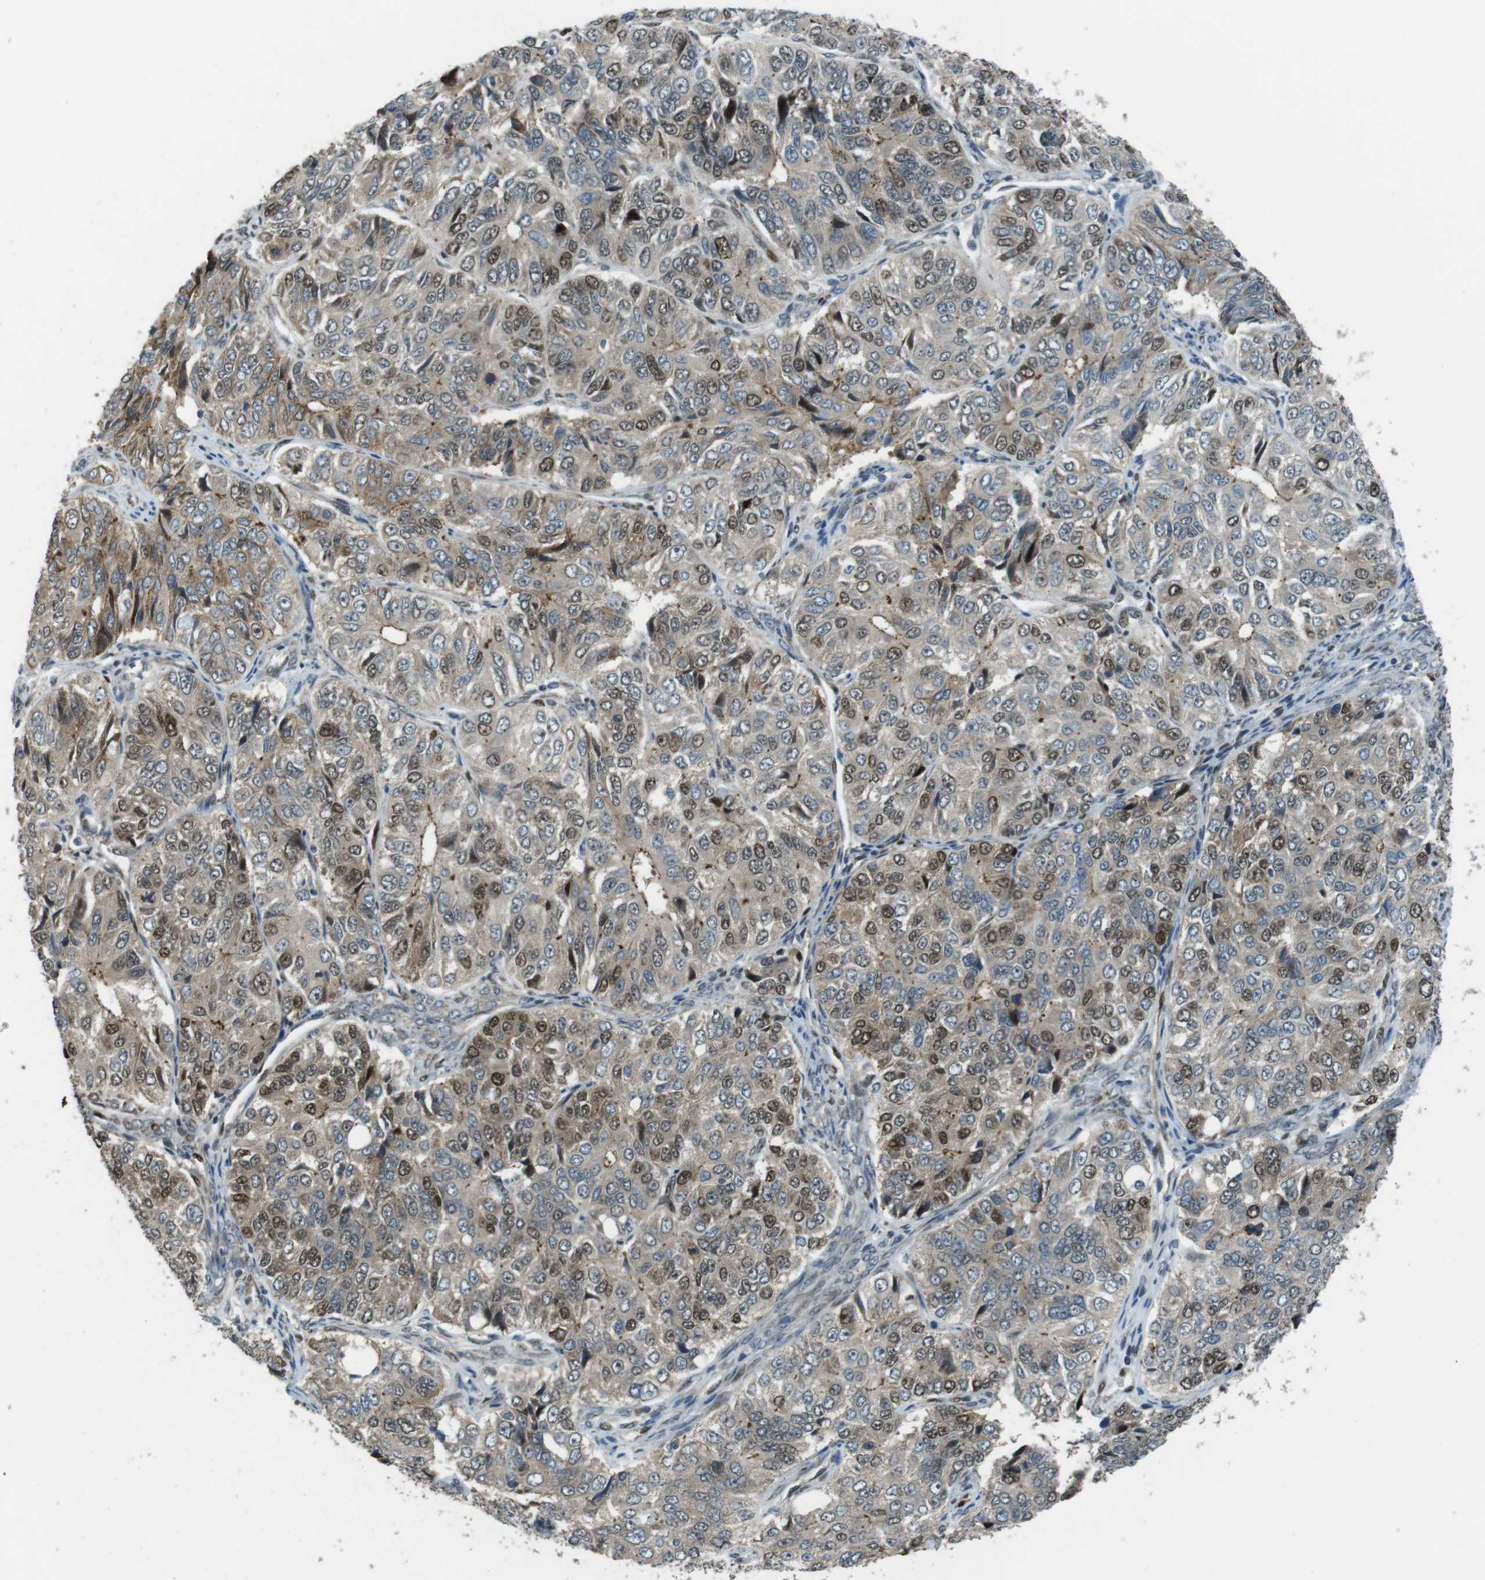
{"staining": {"intensity": "moderate", "quantity": "25%-75%", "location": "nuclear"}, "tissue": "ovarian cancer", "cell_type": "Tumor cells", "image_type": "cancer", "snomed": [{"axis": "morphology", "description": "Carcinoma, endometroid"}, {"axis": "topography", "description": "Ovary"}], "caption": "Endometroid carcinoma (ovarian) was stained to show a protein in brown. There is medium levels of moderate nuclear positivity in approximately 25%-75% of tumor cells.", "gene": "ZNF330", "patient": {"sex": "female", "age": 51}}